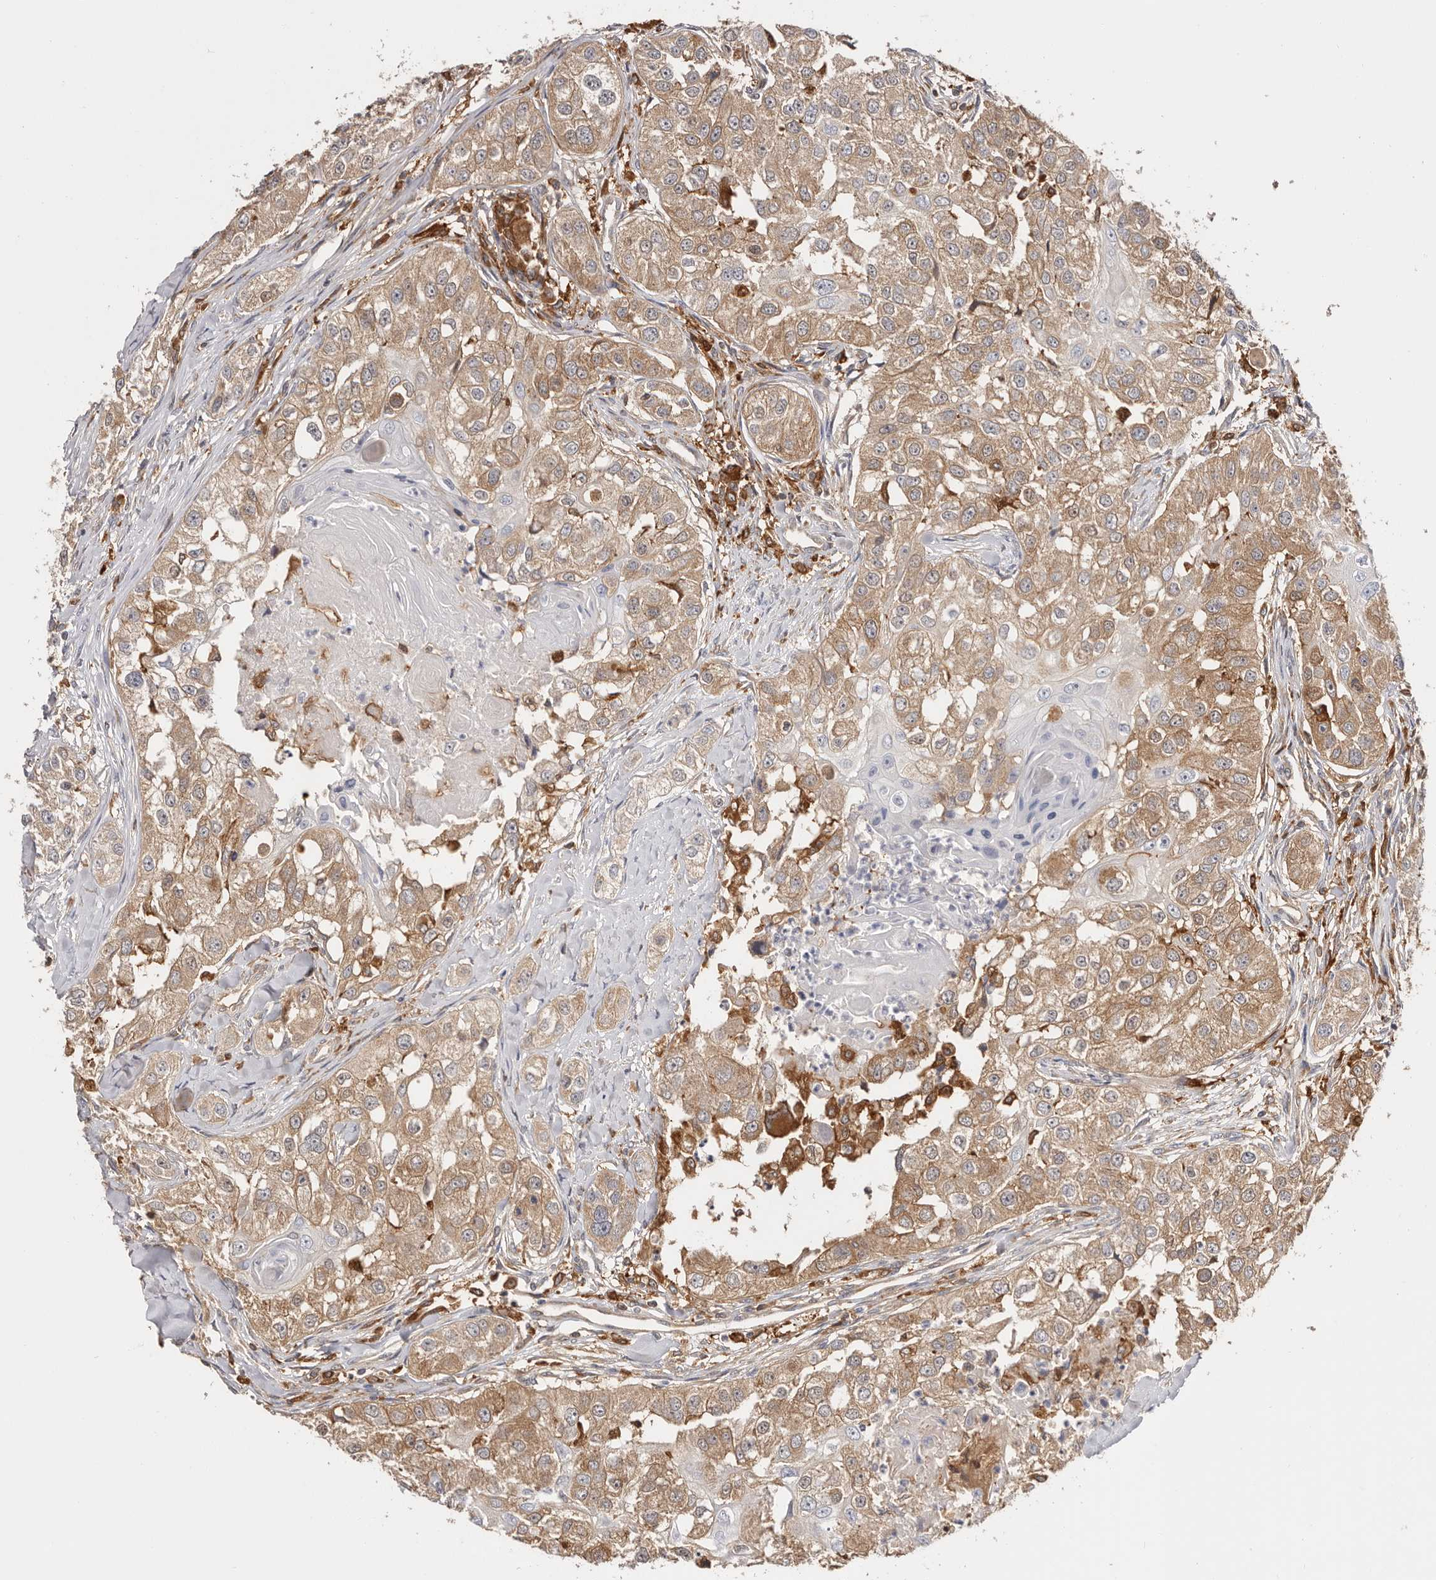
{"staining": {"intensity": "moderate", "quantity": ">75%", "location": "cytoplasmic/membranous"}, "tissue": "head and neck cancer", "cell_type": "Tumor cells", "image_type": "cancer", "snomed": [{"axis": "morphology", "description": "Normal tissue, NOS"}, {"axis": "morphology", "description": "Squamous cell carcinoma, NOS"}, {"axis": "topography", "description": "Skeletal muscle"}, {"axis": "topography", "description": "Head-Neck"}], "caption": "This is an image of IHC staining of head and neck cancer (squamous cell carcinoma), which shows moderate staining in the cytoplasmic/membranous of tumor cells.", "gene": "LAP3", "patient": {"sex": "male", "age": 51}}